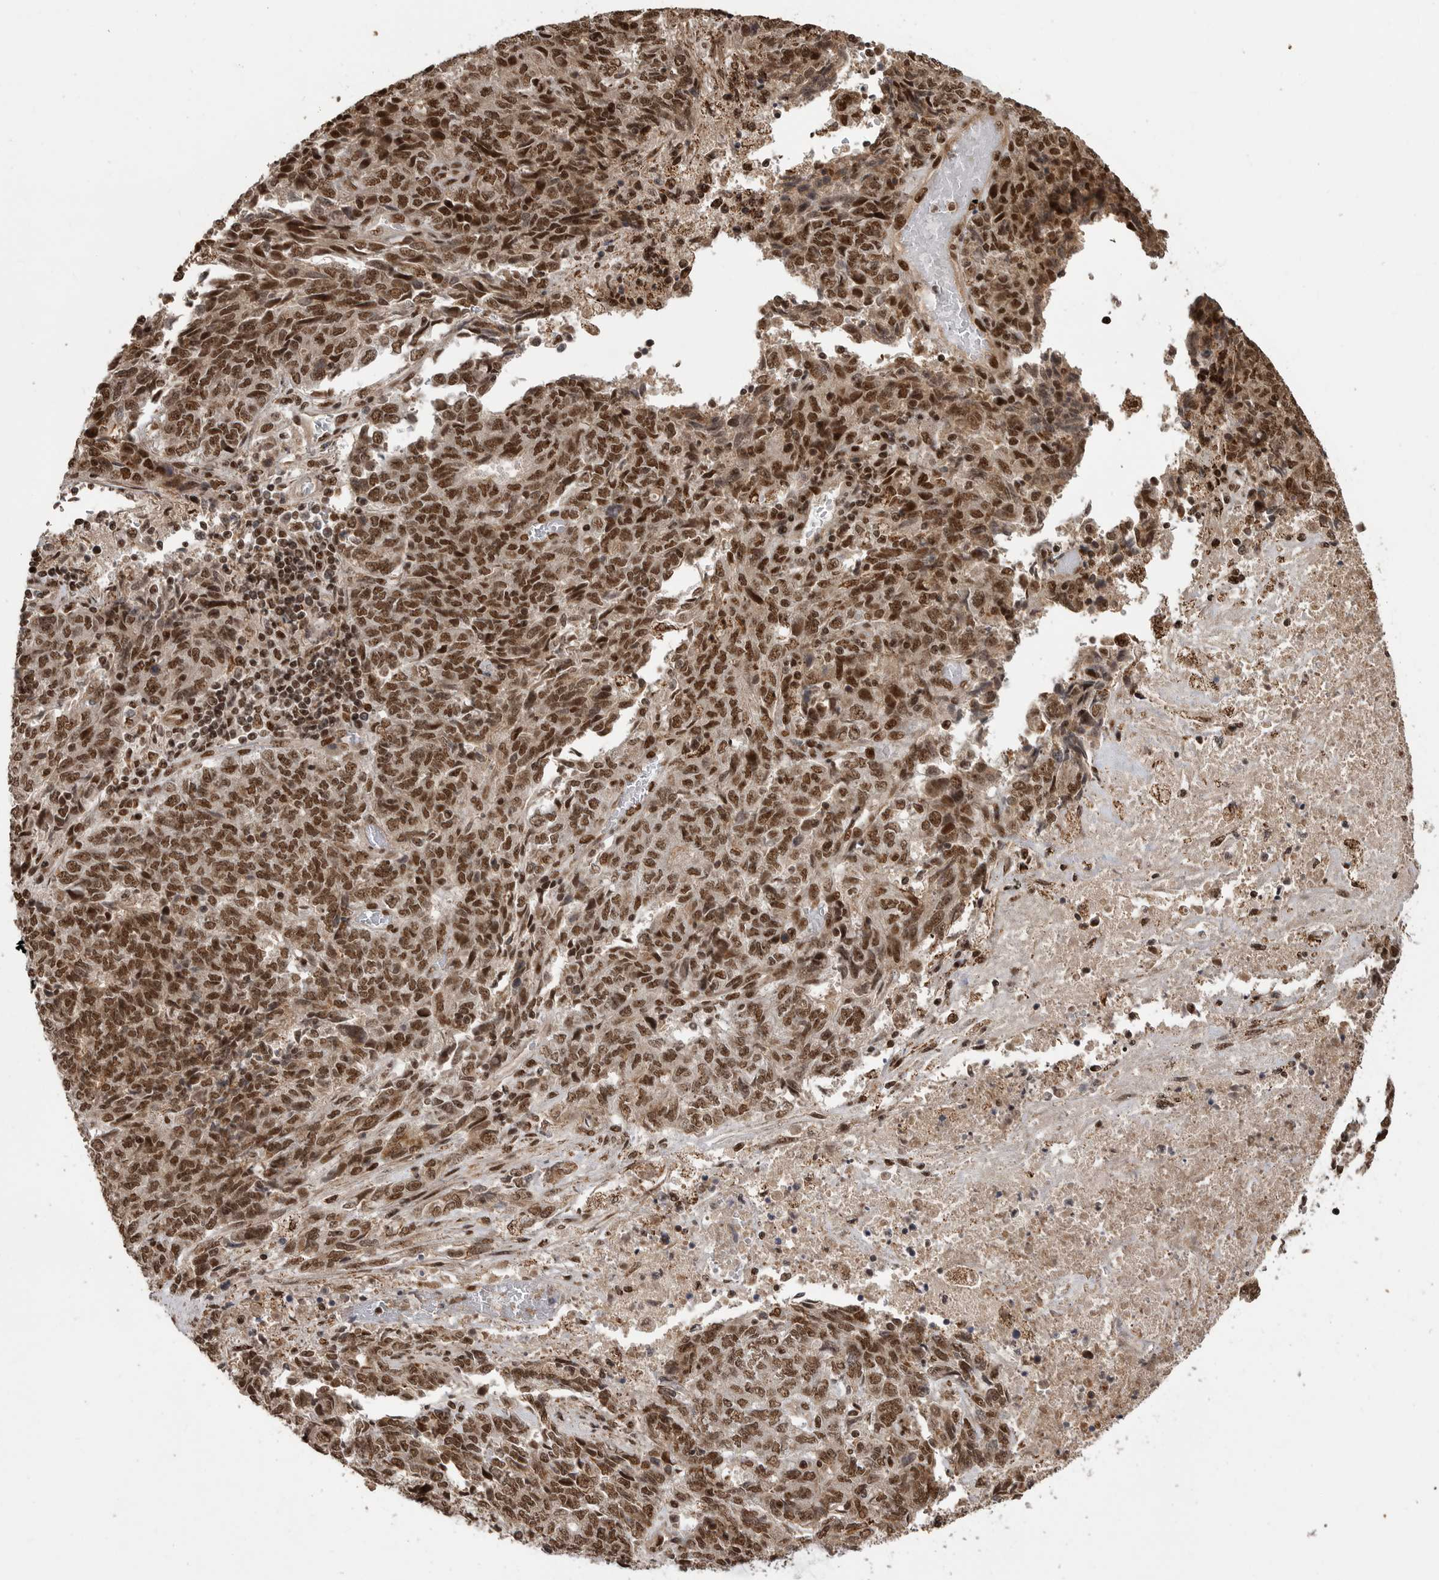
{"staining": {"intensity": "moderate", "quantity": ">75%", "location": "cytoplasmic/membranous,nuclear"}, "tissue": "endometrial cancer", "cell_type": "Tumor cells", "image_type": "cancer", "snomed": [{"axis": "morphology", "description": "Adenocarcinoma, NOS"}, {"axis": "topography", "description": "Endometrium"}], "caption": "Endometrial cancer stained for a protein displays moderate cytoplasmic/membranous and nuclear positivity in tumor cells. (IHC, brightfield microscopy, high magnification).", "gene": "PPP1R8", "patient": {"sex": "female", "age": 80}}